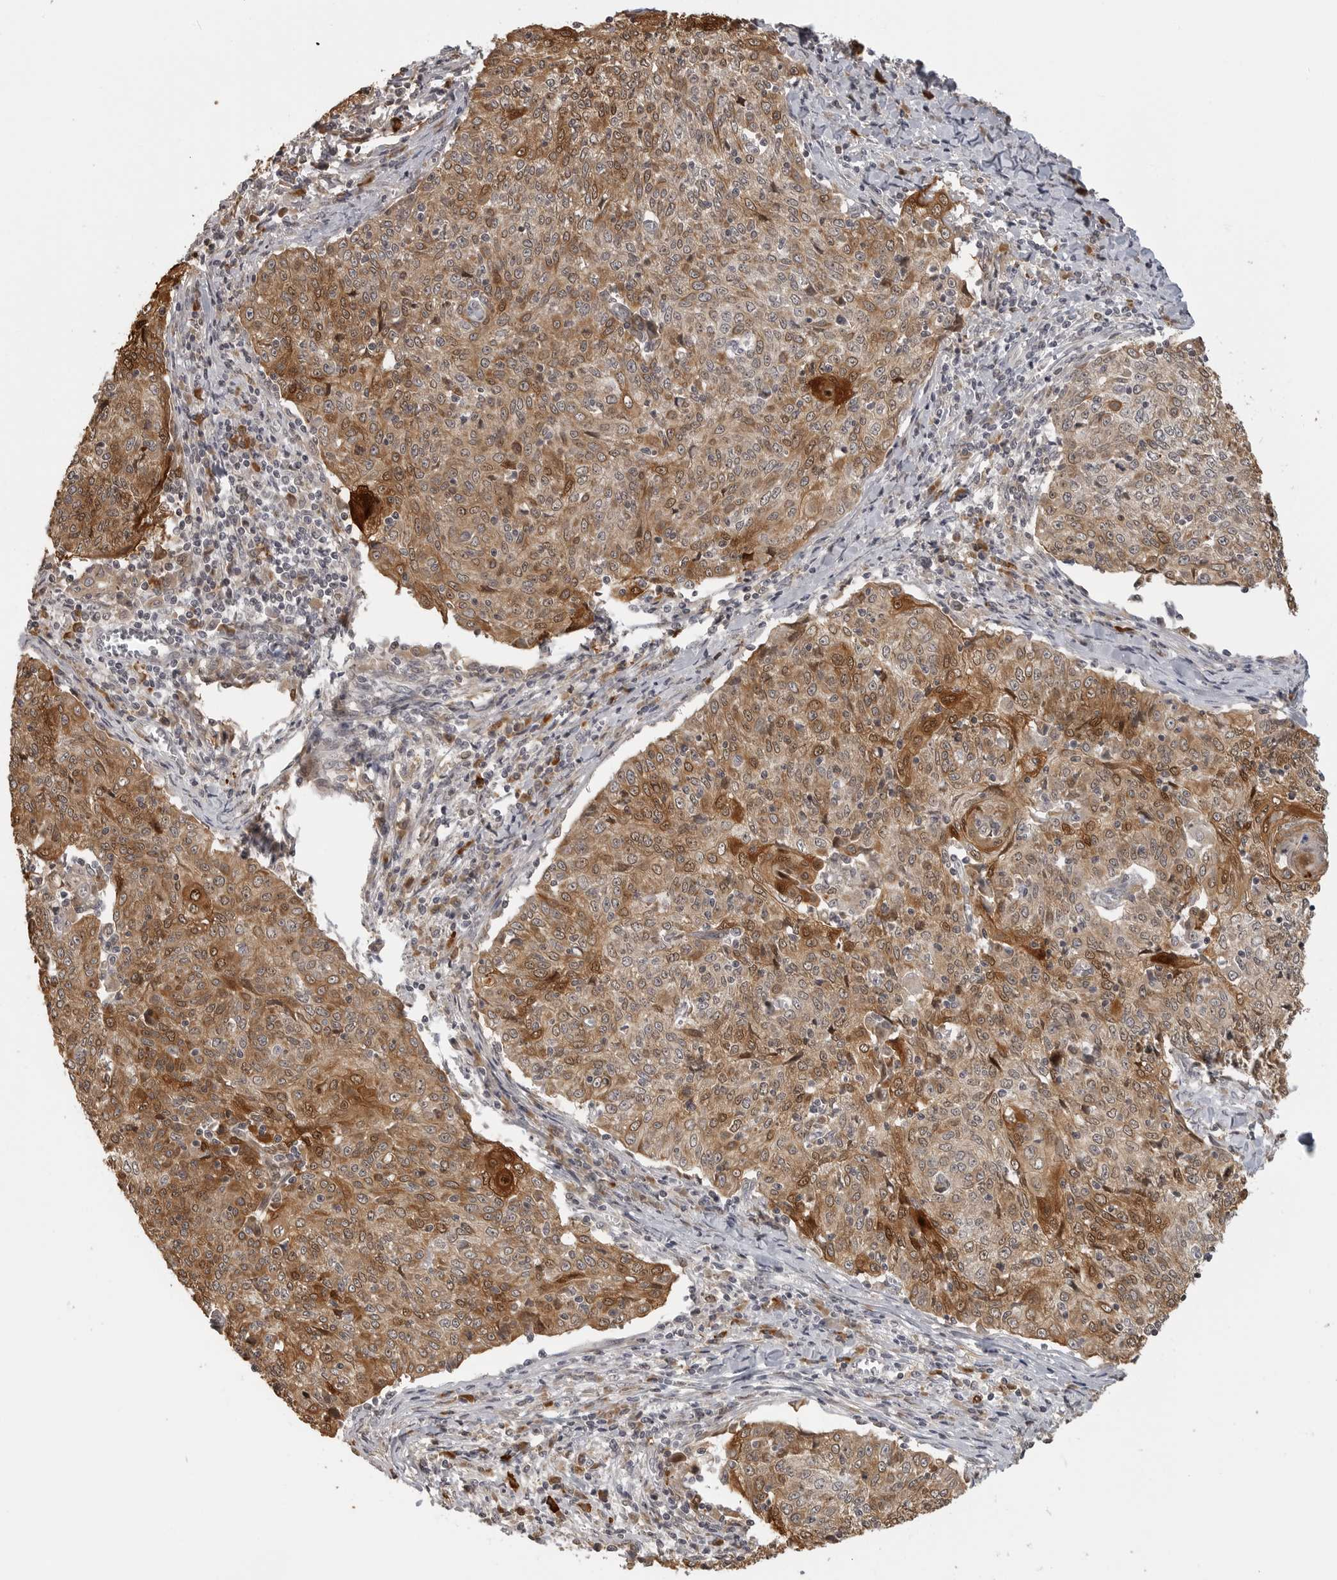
{"staining": {"intensity": "moderate", "quantity": ">75%", "location": "cytoplasmic/membranous"}, "tissue": "cervical cancer", "cell_type": "Tumor cells", "image_type": "cancer", "snomed": [{"axis": "morphology", "description": "Squamous cell carcinoma, NOS"}, {"axis": "topography", "description": "Cervix"}], "caption": "Protein expression by immunohistochemistry reveals moderate cytoplasmic/membranous positivity in approximately >75% of tumor cells in cervical squamous cell carcinoma.", "gene": "IDO1", "patient": {"sex": "female", "age": 48}}